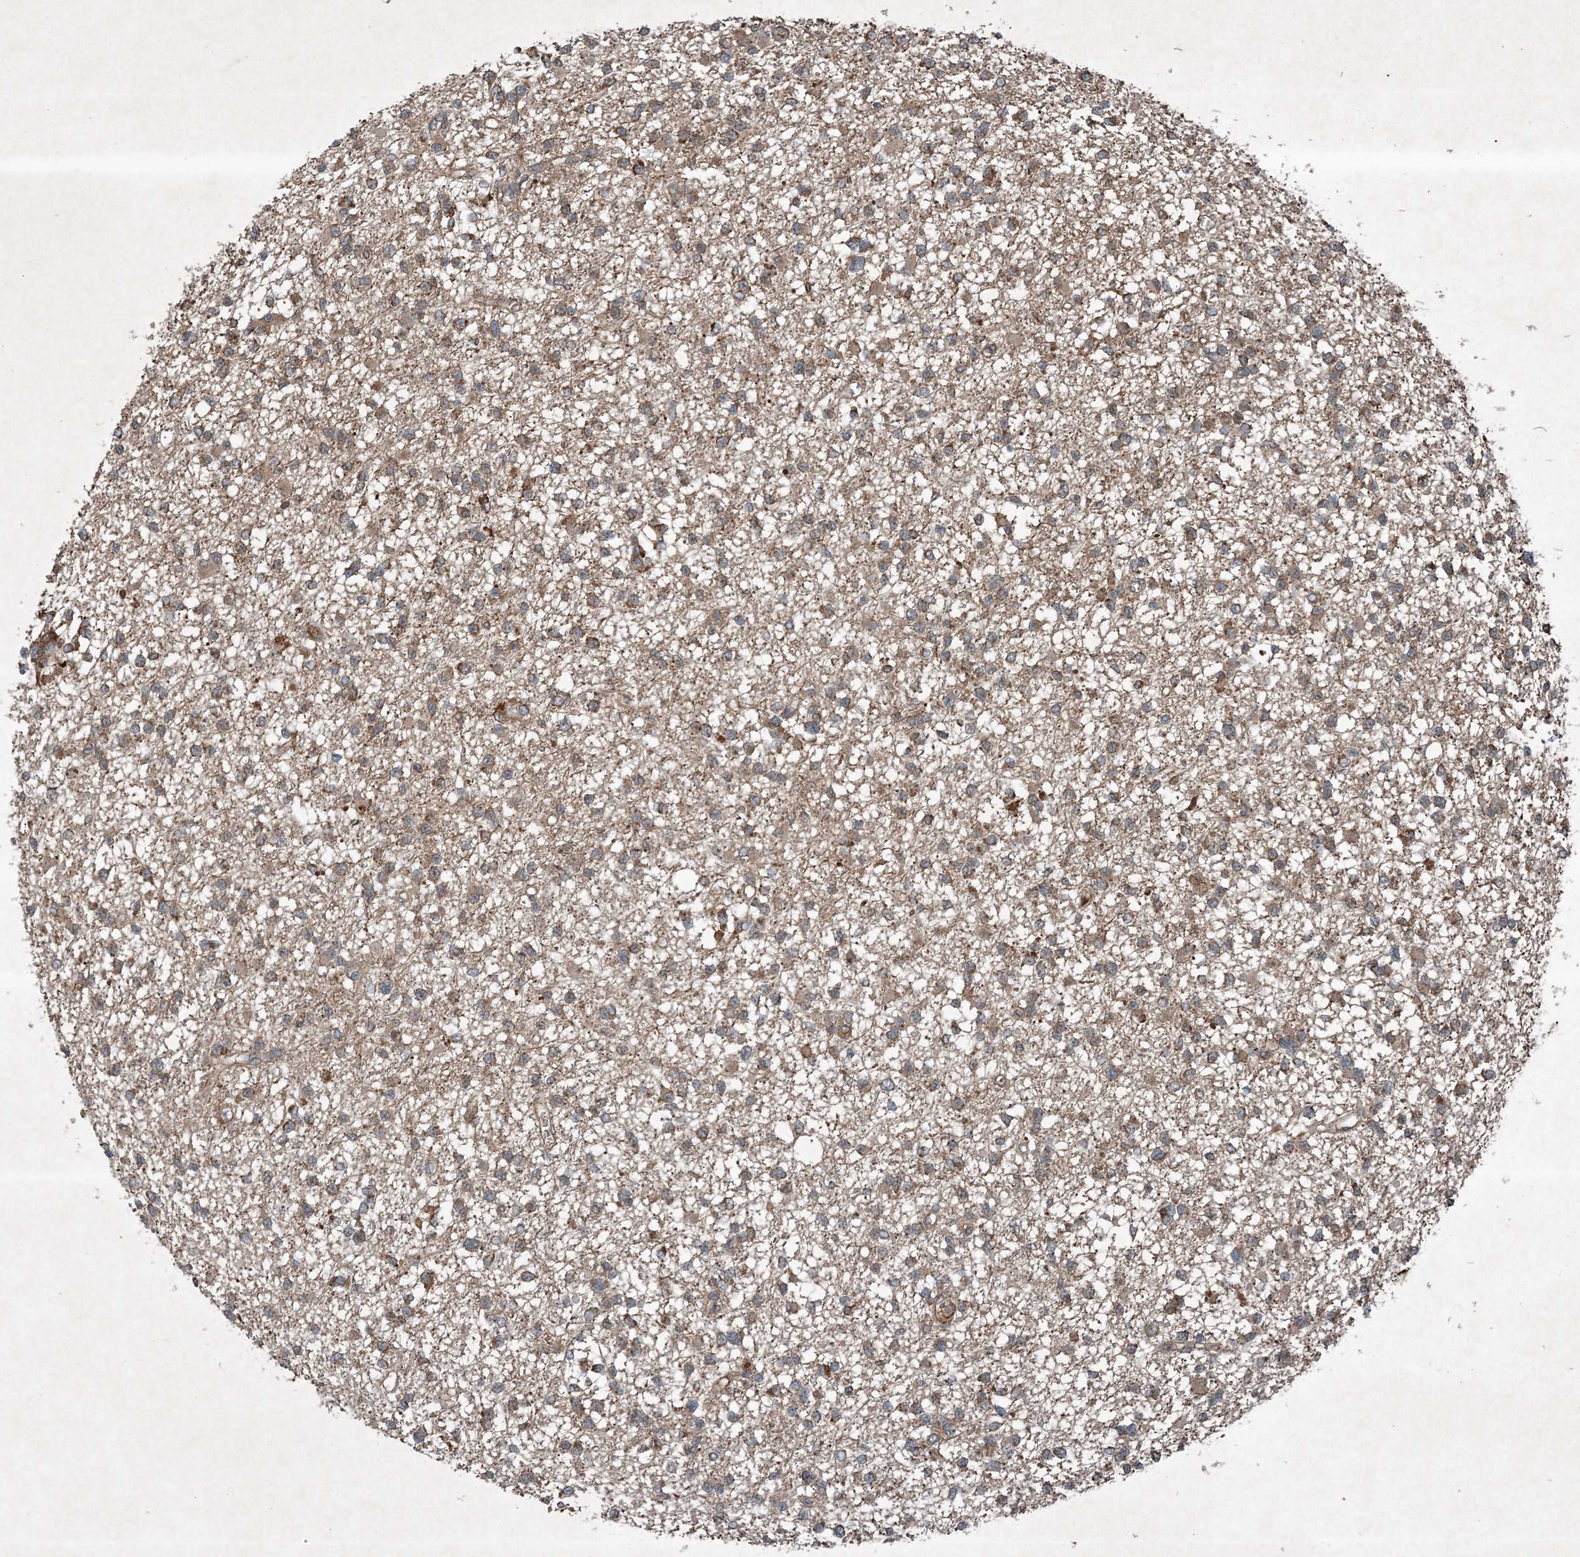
{"staining": {"intensity": "moderate", "quantity": ">75%", "location": "cytoplasmic/membranous"}, "tissue": "glioma", "cell_type": "Tumor cells", "image_type": "cancer", "snomed": [{"axis": "morphology", "description": "Glioma, malignant, Low grade"}, {"axis": "topography", "description": "Brain"}], "caption": "Glioma stained with a protein marker shows moderate staining in tumor cells.", "gene": "GNG5", "patient": {"sex": "female", "age": 22}}